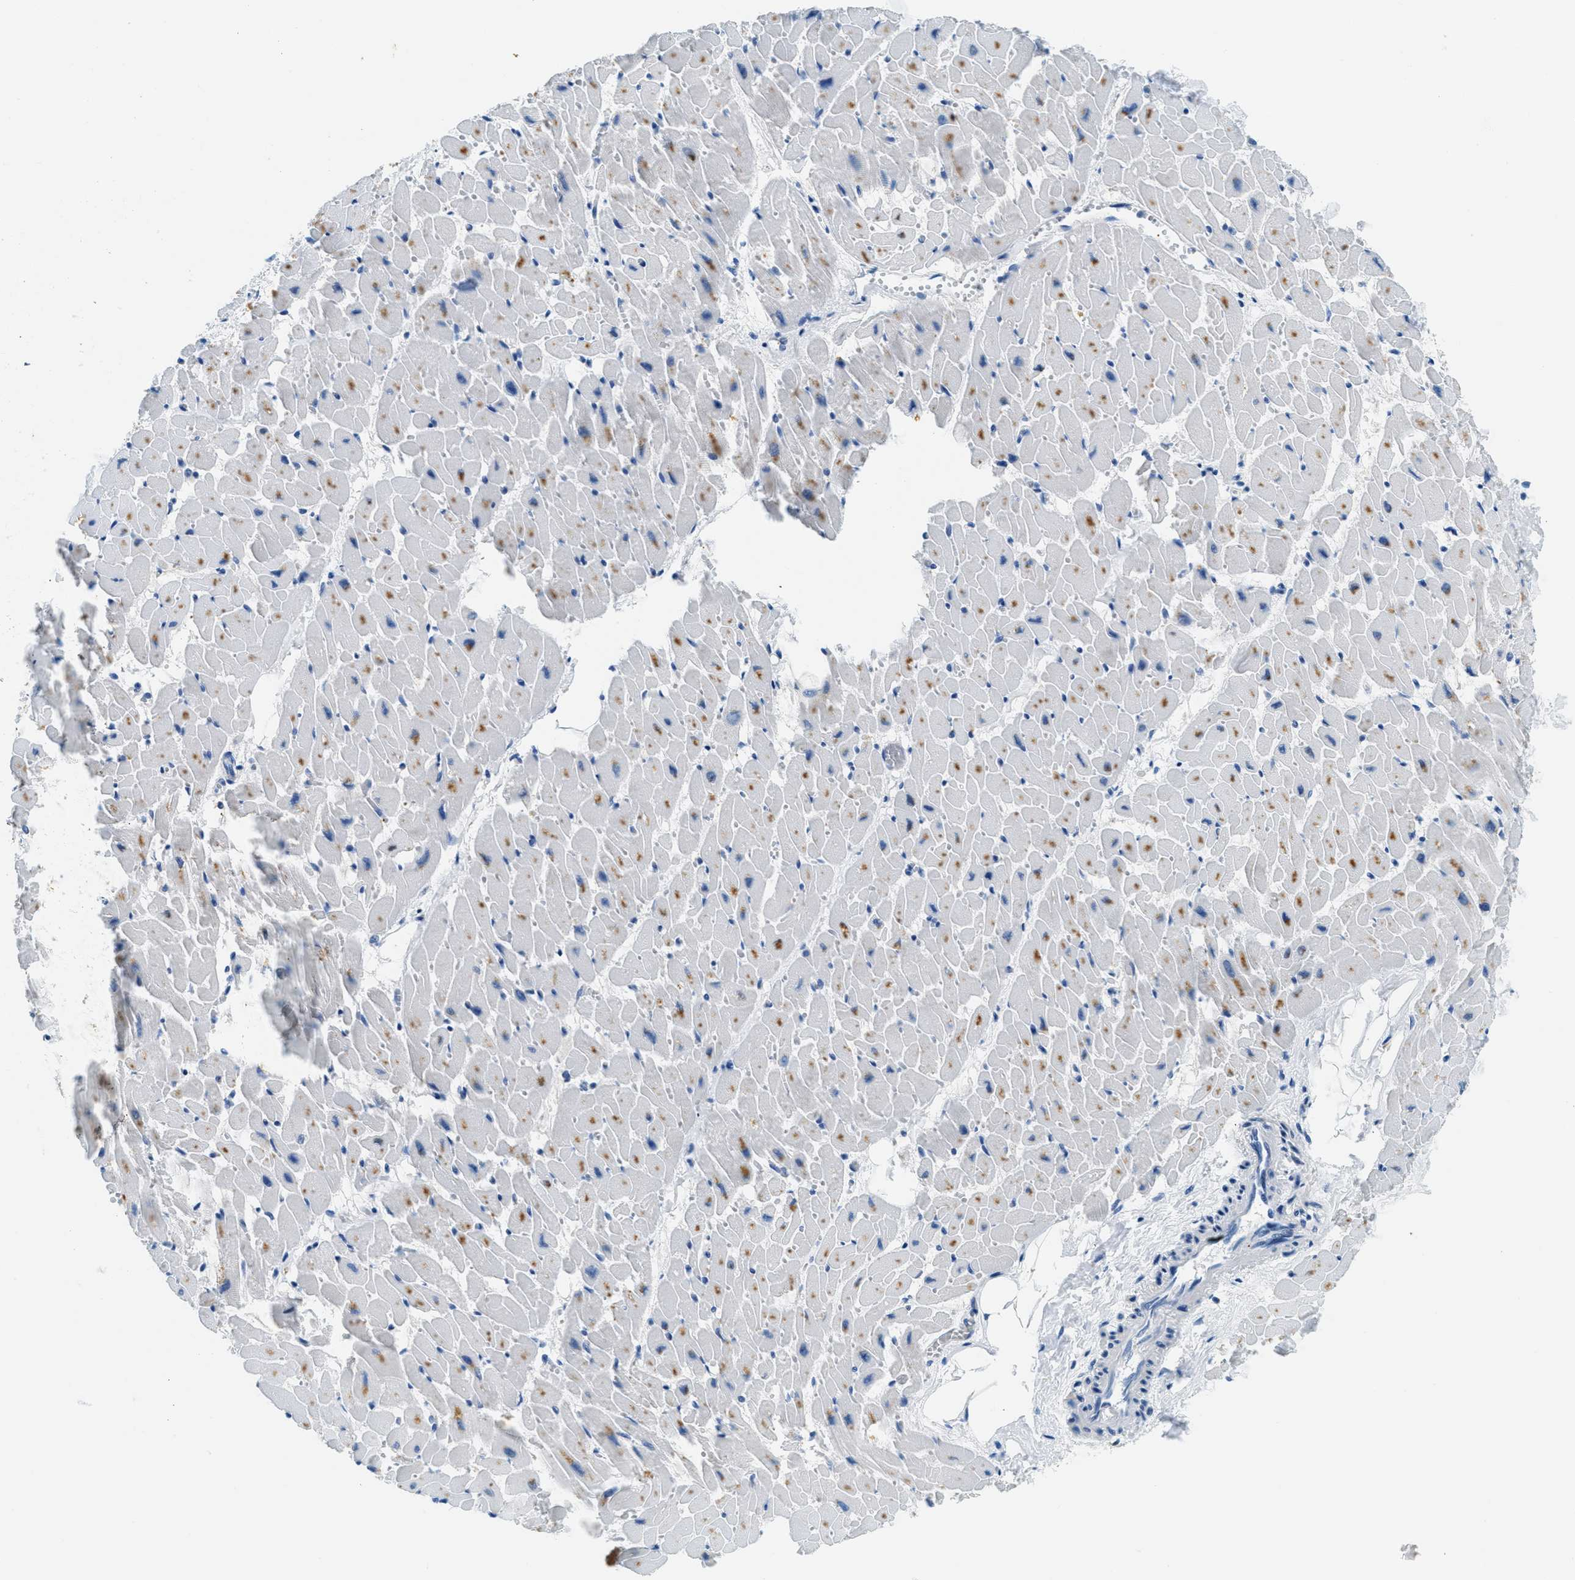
{"staining": {"intensity": "moderate", "quantity": "<25%", "location": "cytoplasmic/membranous"}, "tissue": "heart muscle", "cell_type": "Cardiomyocytes", "image_type": "normal", "snomed": [{"axis": "morphology", "description": "Normal tissue, NOS"}, {"axis": "topography", "description": "Heart"}], "caption": "Unremarkable heart muscle was stained to show a protein in brown. There is low levels of moderate cytoplasmic/membranous positivity in approximately <25% of cardiomyocytes.", "gene": "CLDN18", "patient": {"sex": "female", "age": 19}}